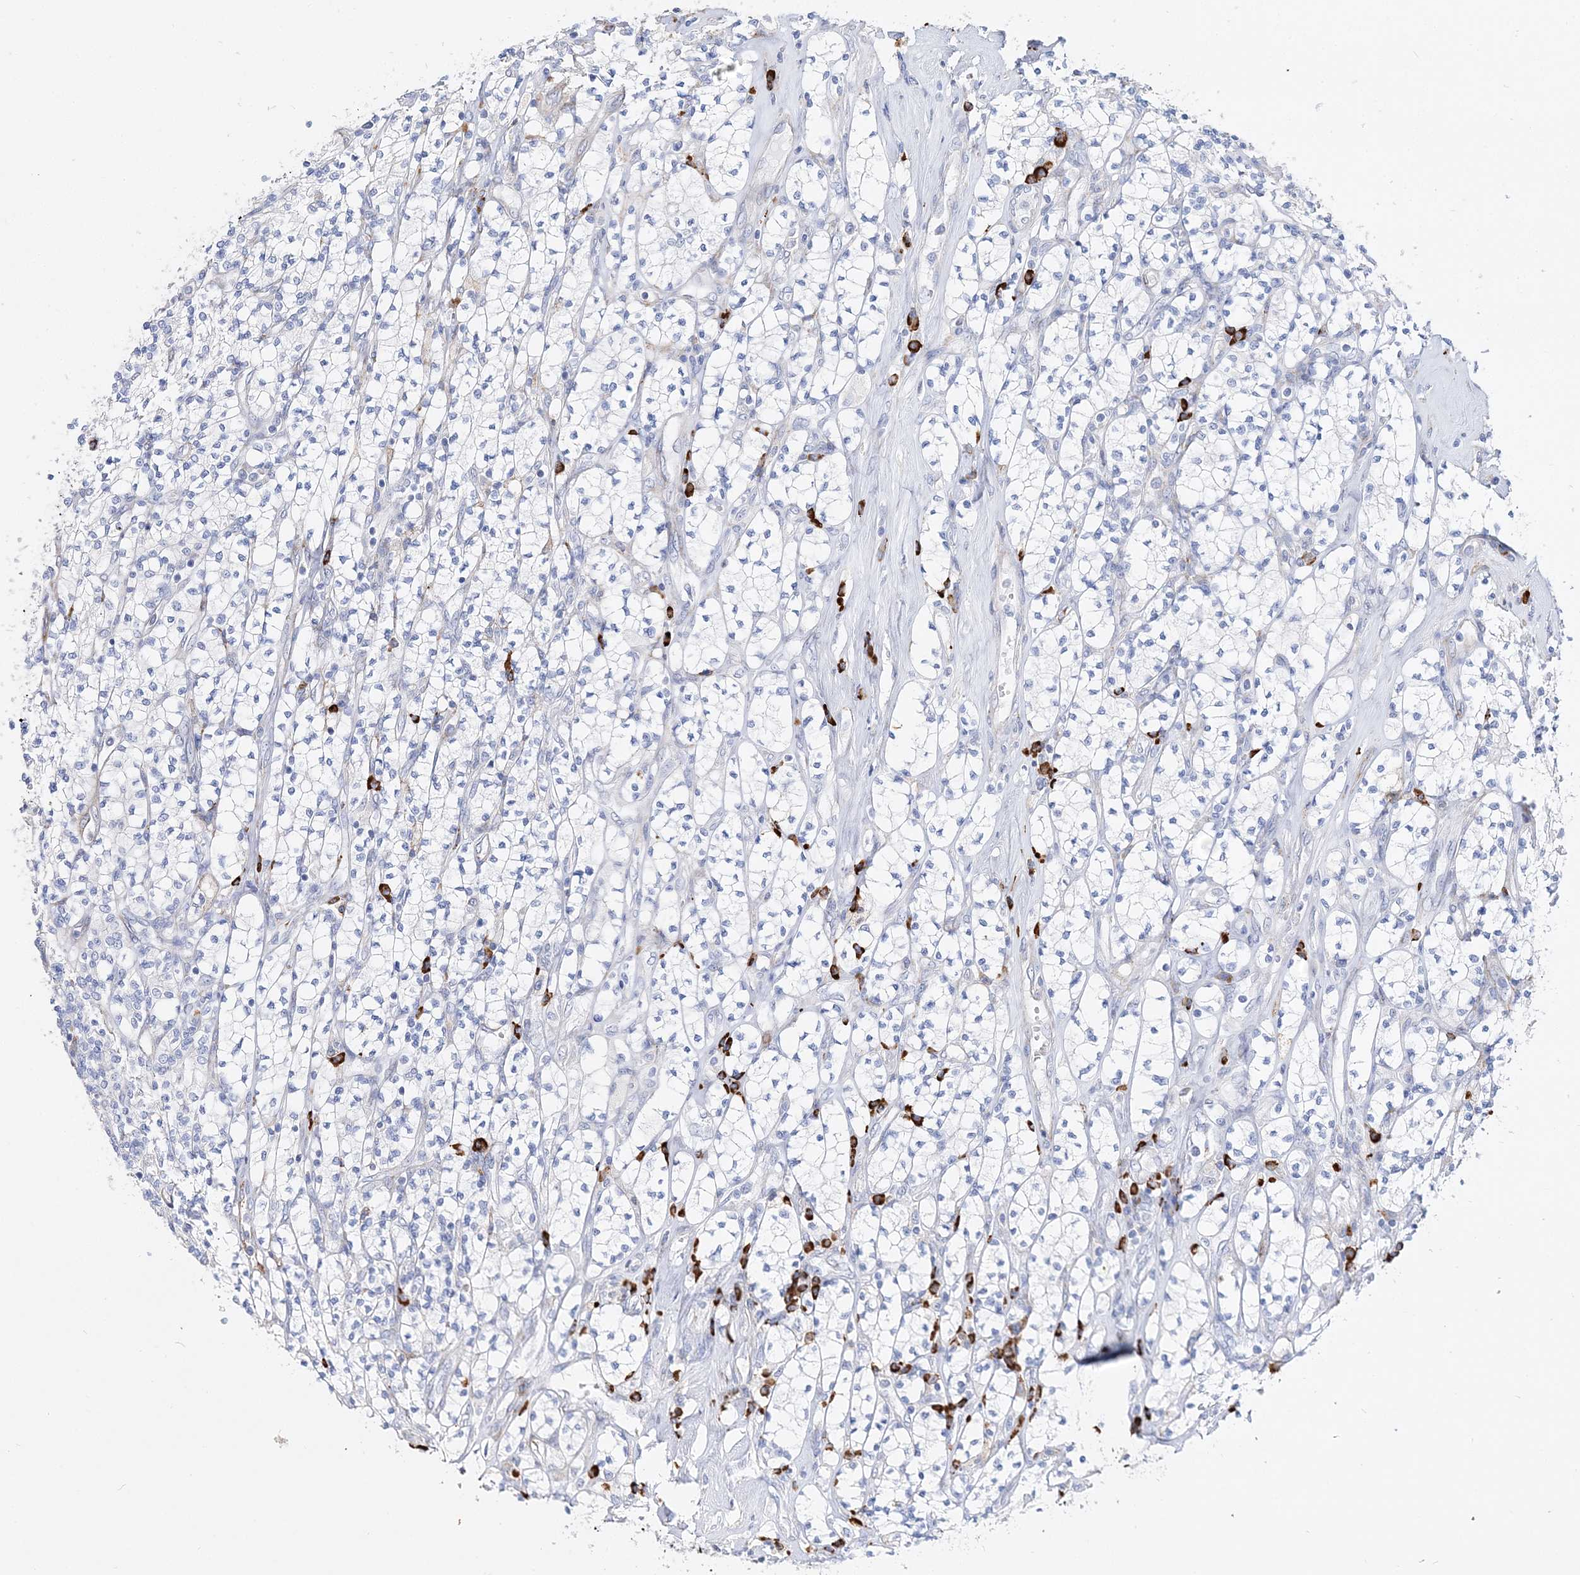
{"staining": {"intensity": "negative", "quantity": "none", "location": "none"}, "tissue": "renal cancer", "cell_type": "Tumor cells", "image_type": "cancer", "snomed": [{"axis": "morphology", "description": "Adenocarcinoma, NOS"}, {"axis": "topography", "description": "Kidney"}], "caption": "Adenocarcinoma (renal) was stained to show a protein in brown. There is no significant staining in tumor cells.", "gene": "TSPYL6", "patient": {"sex": "male", "age": 77}}